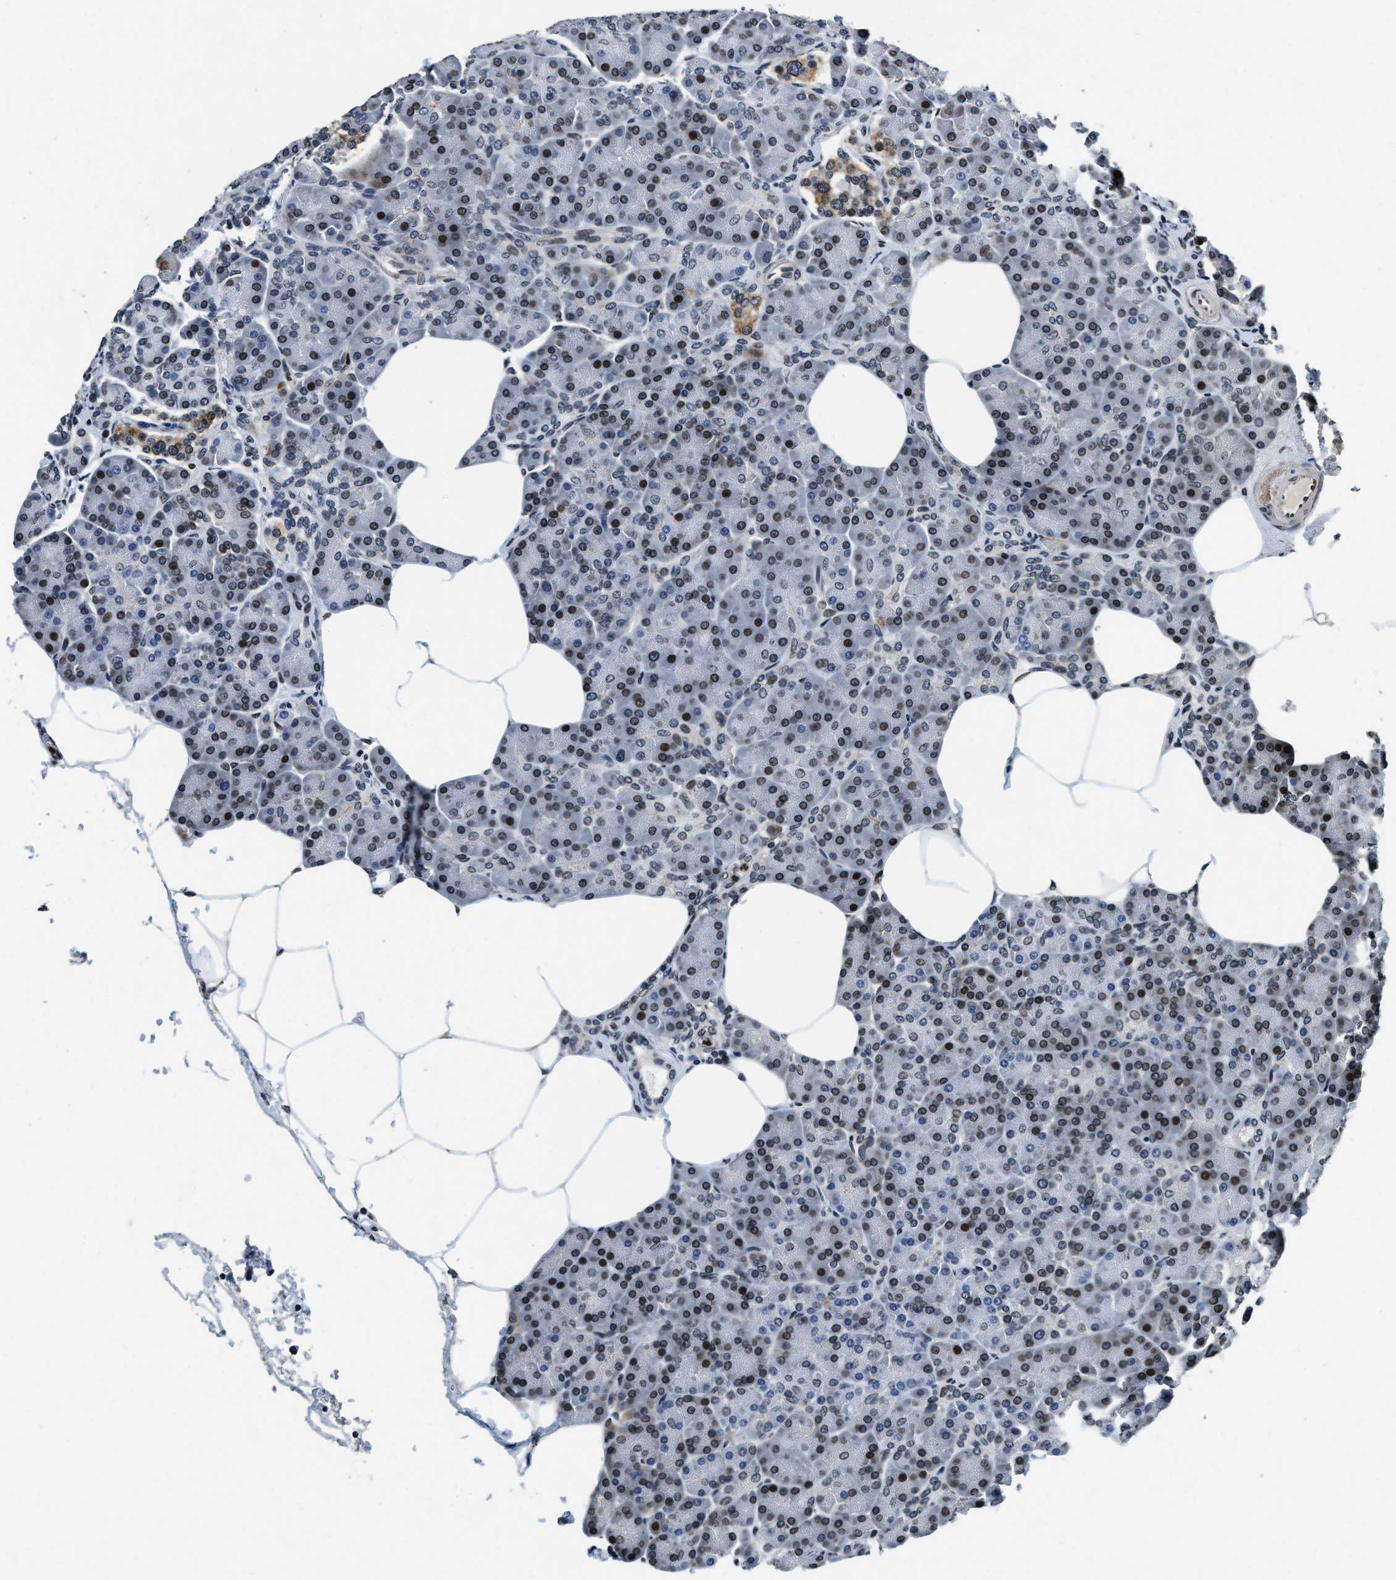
{"staining": {"intensity": "moderate", "quantity": ">75%", "location": "nuclear"}, "tissue": "pancreas", "cell_type": "Exocrine glandular cells", "image_type": "normal", "snomed": [{"axis": "morphology", "description": "Normal tissue, NOS"}, {"axis": "topography", "description": "Pancreas"}], "caption": "Human pancreas stained for a protein (brown) reveals moderate nuclear positive staining in approximately >75% of exocrine glandular cells.", "gene": "ZC3HC1", "patient": {"sex": "female", "age": 70}}